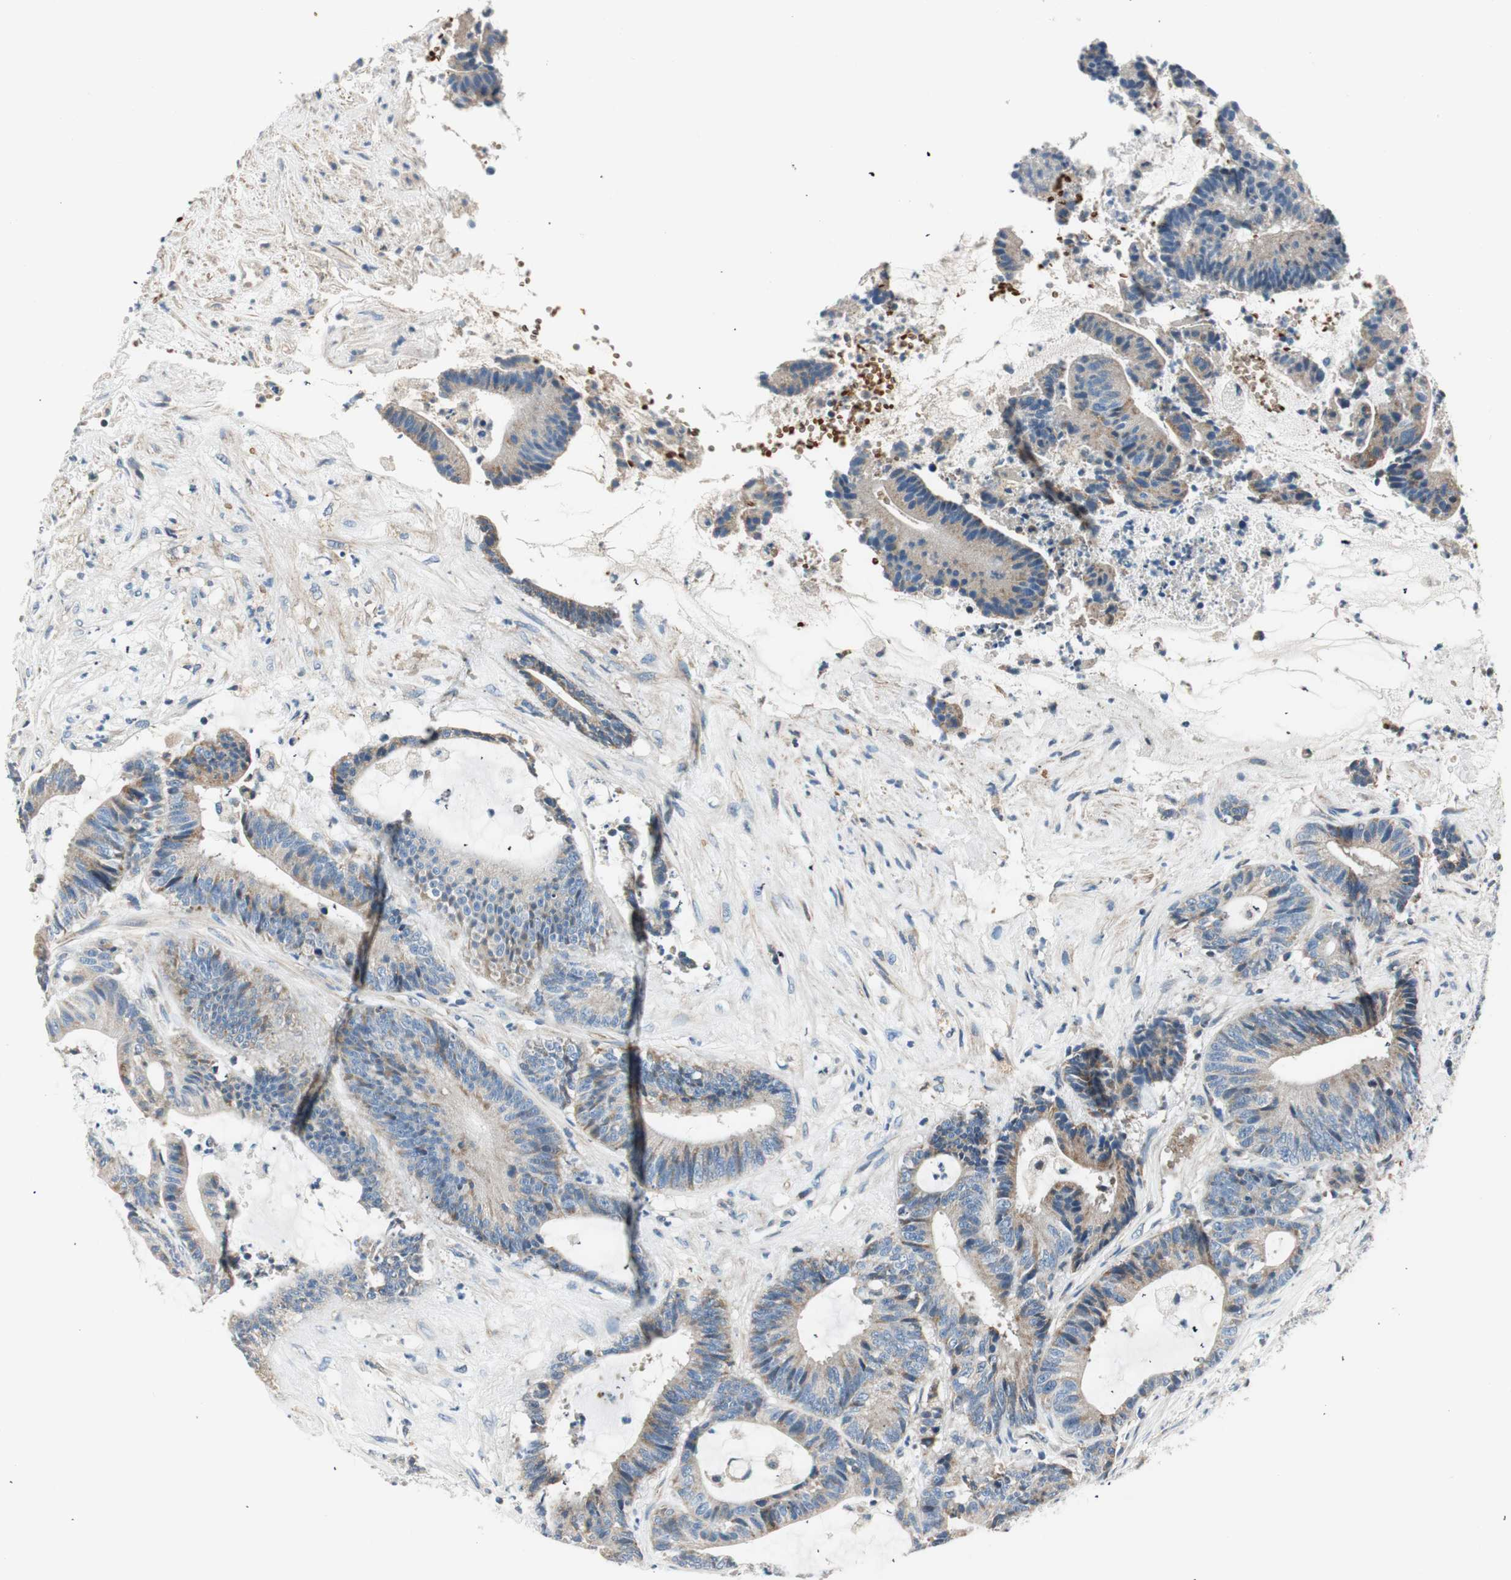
{"staining": {"intensity": "weak", "quantity": "25%-75%", "location": "cytoplasmic/membranous"}, "tissue": "colorectal cancer", "cell_type": "Tumor cells", "image_type": "cancer", "snomed": [{"axis": "morphology", "description": "Adenocarcinoma, NOS"}, {"axis": "topography", "description": "Colon"}], "caption": "This histopathology image reveals IHC staining of colorectal cancer, with low weak cytoplasmic/membranous positivity in approximately 25%-75% of tumor cells.", "gene": "RORB", "patient": {"sex": "female", "age": 84}}